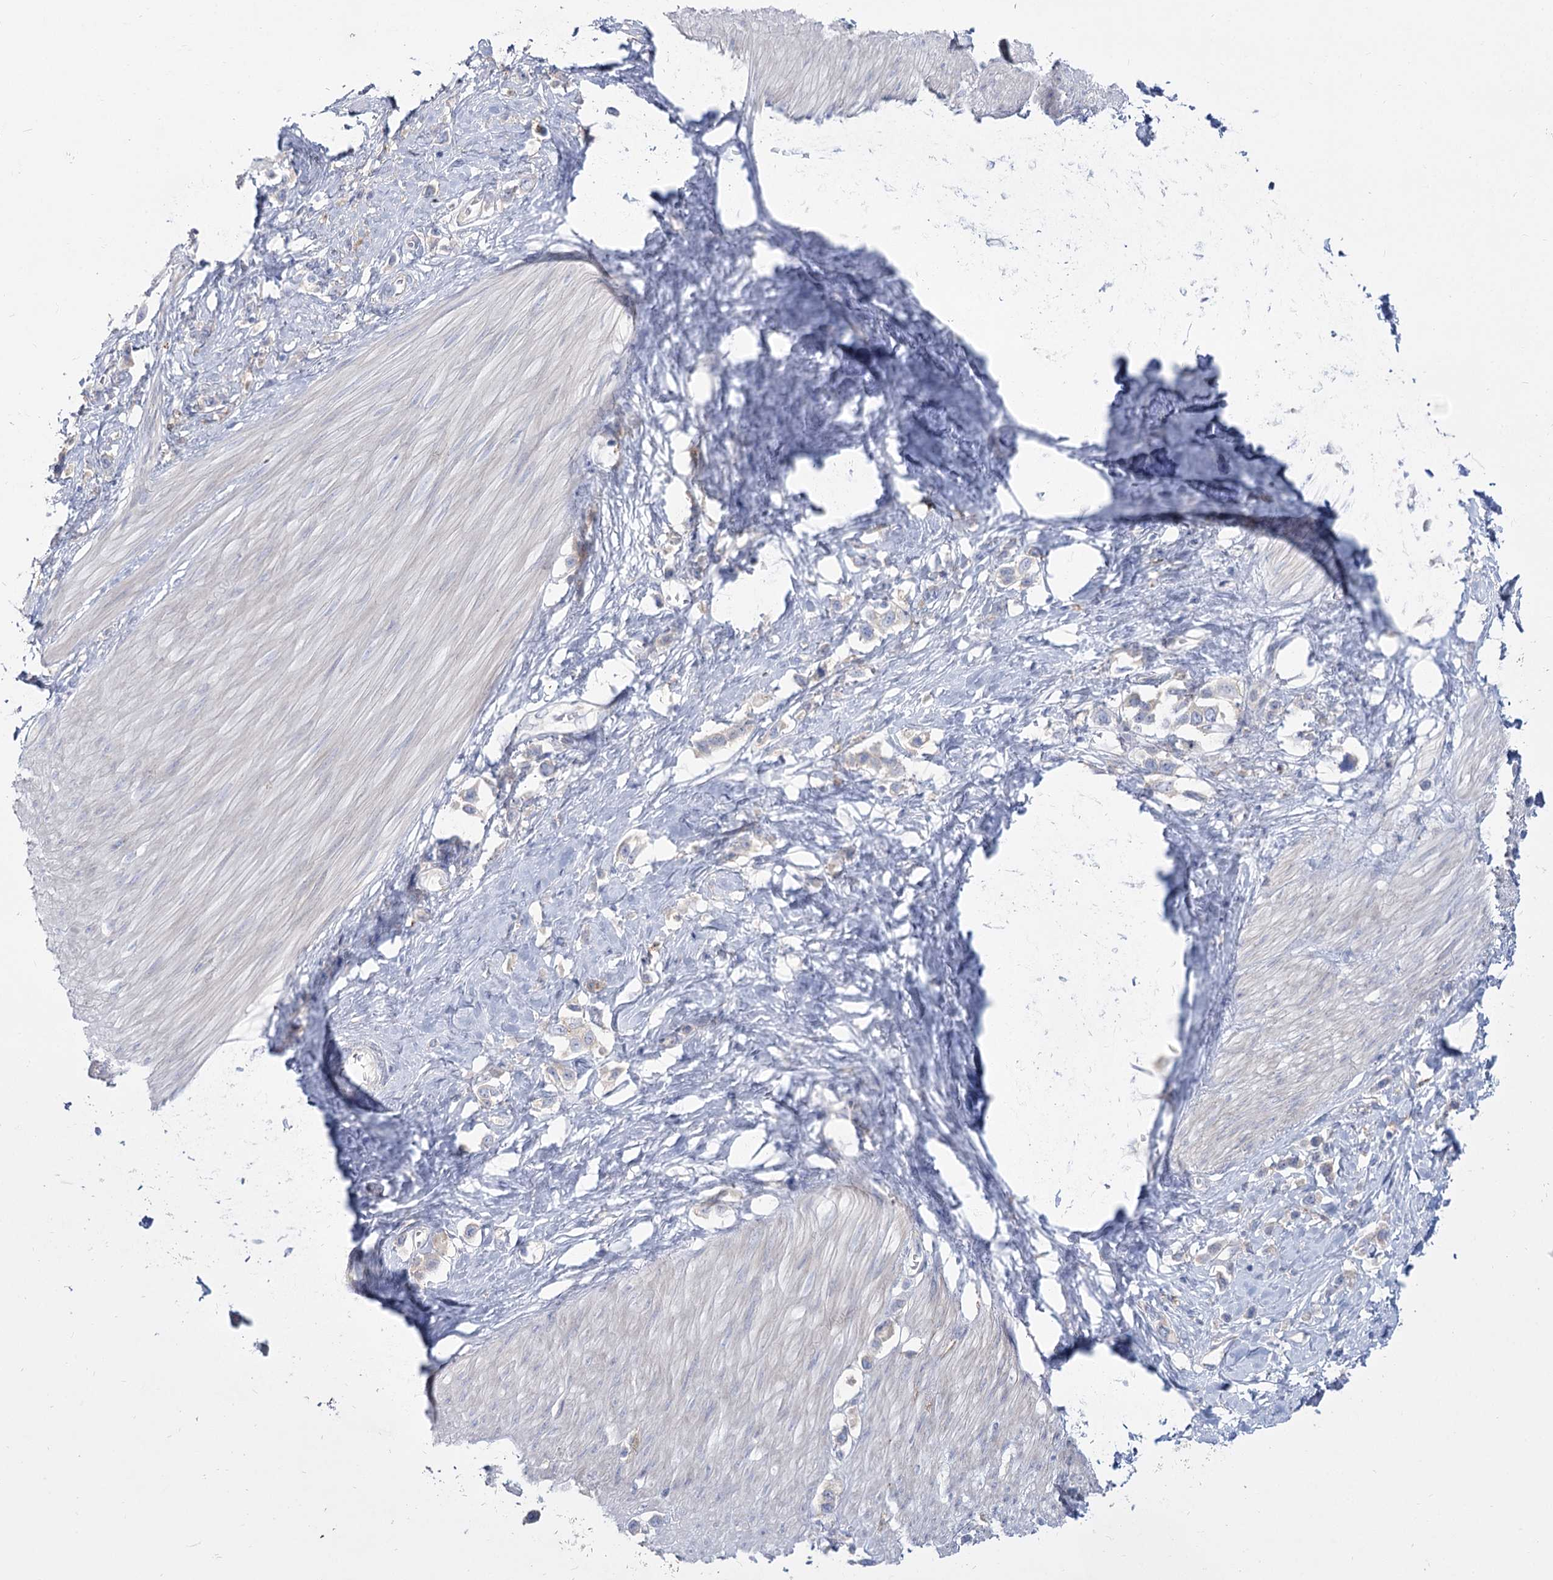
{"staining": {"intensity": "negative", "quantity": "none", "location": "none"}, "tissue": "stomach cancer", "cell_type": "Tumor cells", "image_type": "cancer", "snomed": [{"axis": "morphology", "description": "Adenocarcinoma, NOS"}, {"axis": "topography", "description": "Stomach"}], "caption": "Immunohistochemical staining of stomach cancer displays no significant expression in tumor cells.", "gene": "SUOX", "patient": {"sex": "female", "age": 65}}